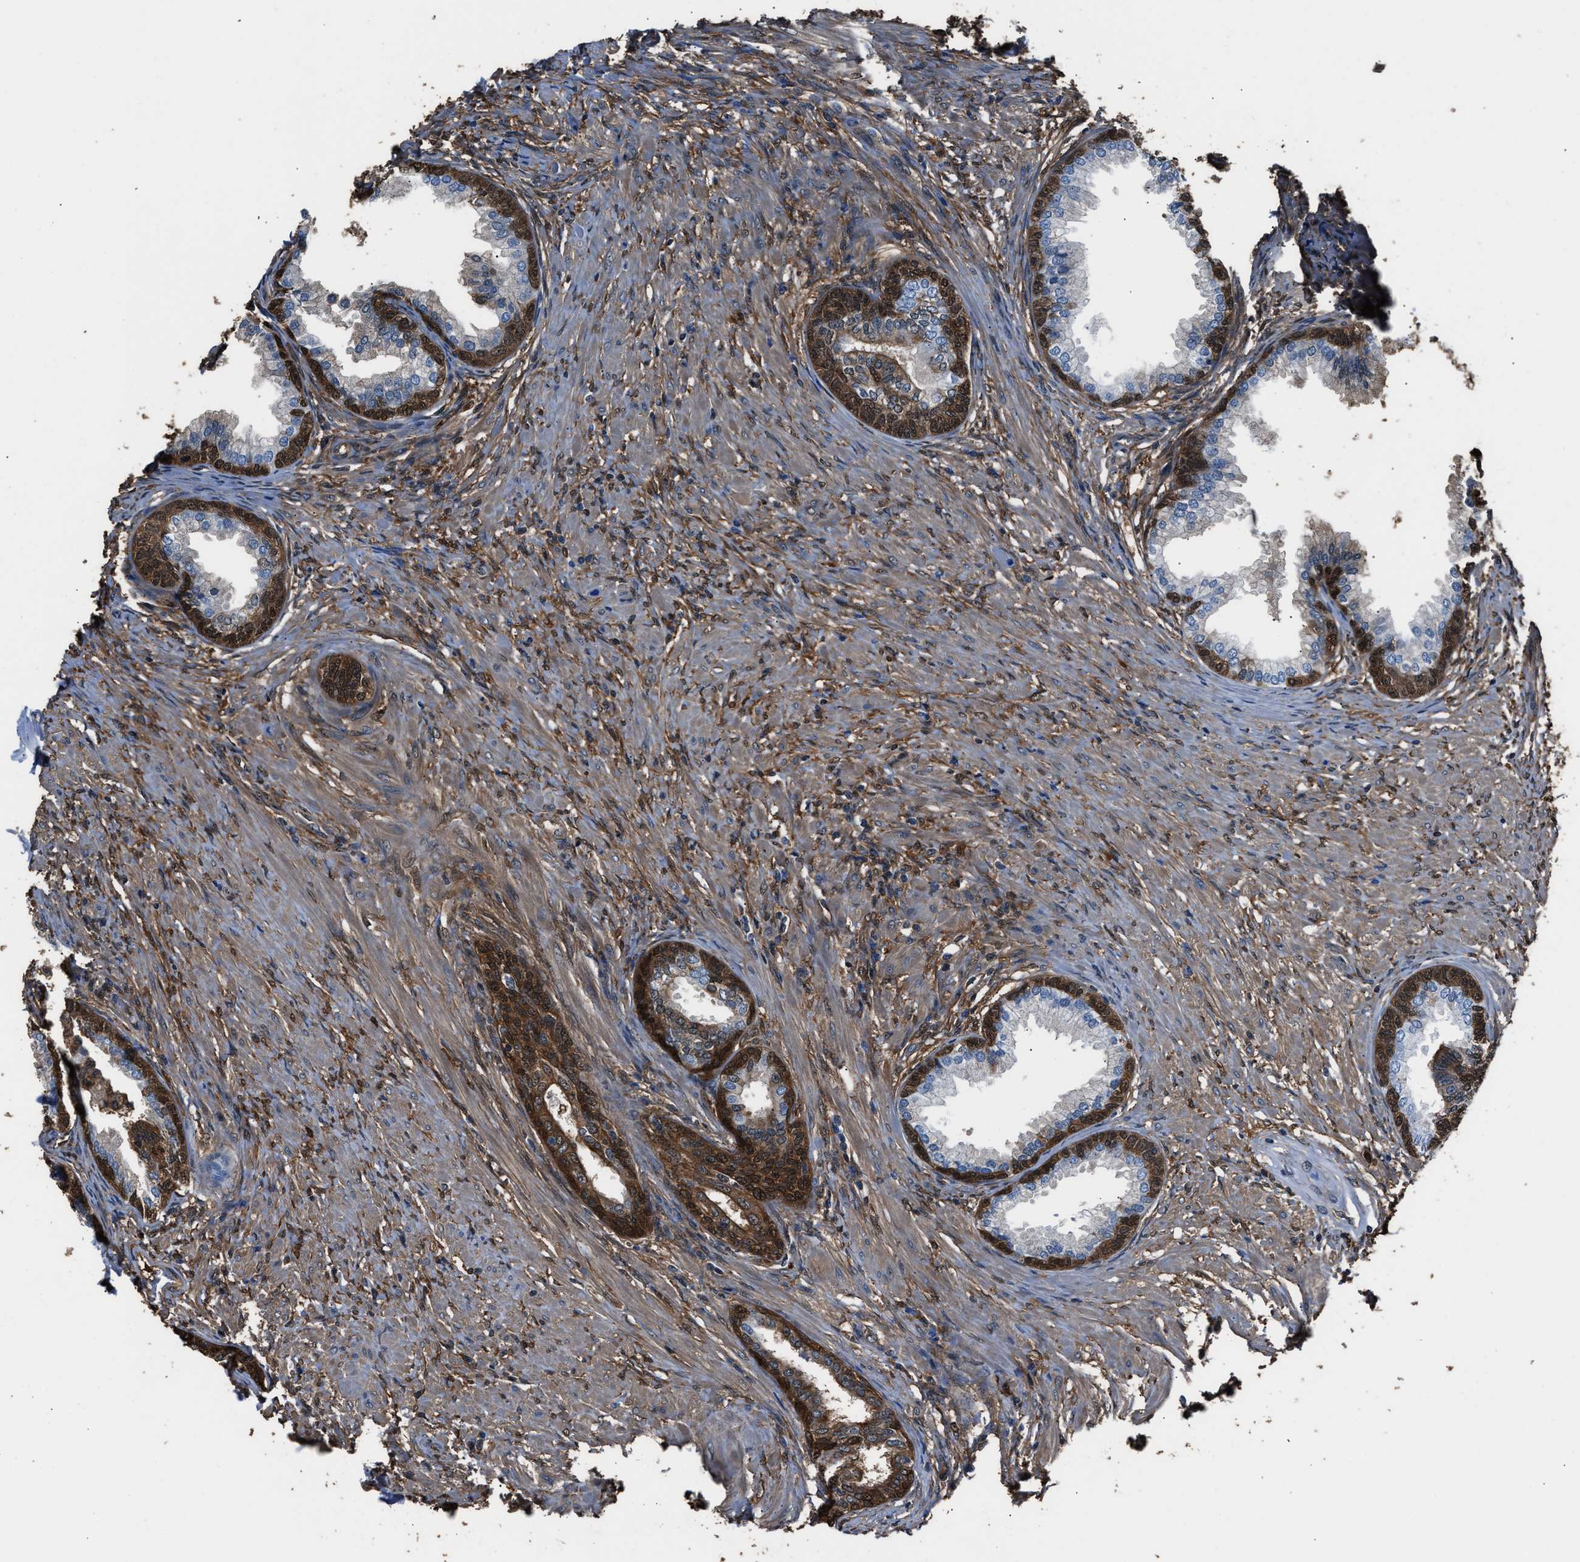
{"staining": {"intensity": "strong", "quantity": "25%-75%", "location": "cytoplasmic/membranous"}, "tissue": "prostate", "cell_type": "Glandular cells", "image_type": "normal", "snomed": [{"axis": "morphology", "description": "Normal tissue, NOS"}, {"axis": "topography", "description": "Prostate"}], "caption": "A photomicrograph of human prostate stained for a protein displays strong cytoplasmic/membranous brown staining in glandular cells.", "gene": "GSTP1", "patient": {"sex": "male", "age": 76}}